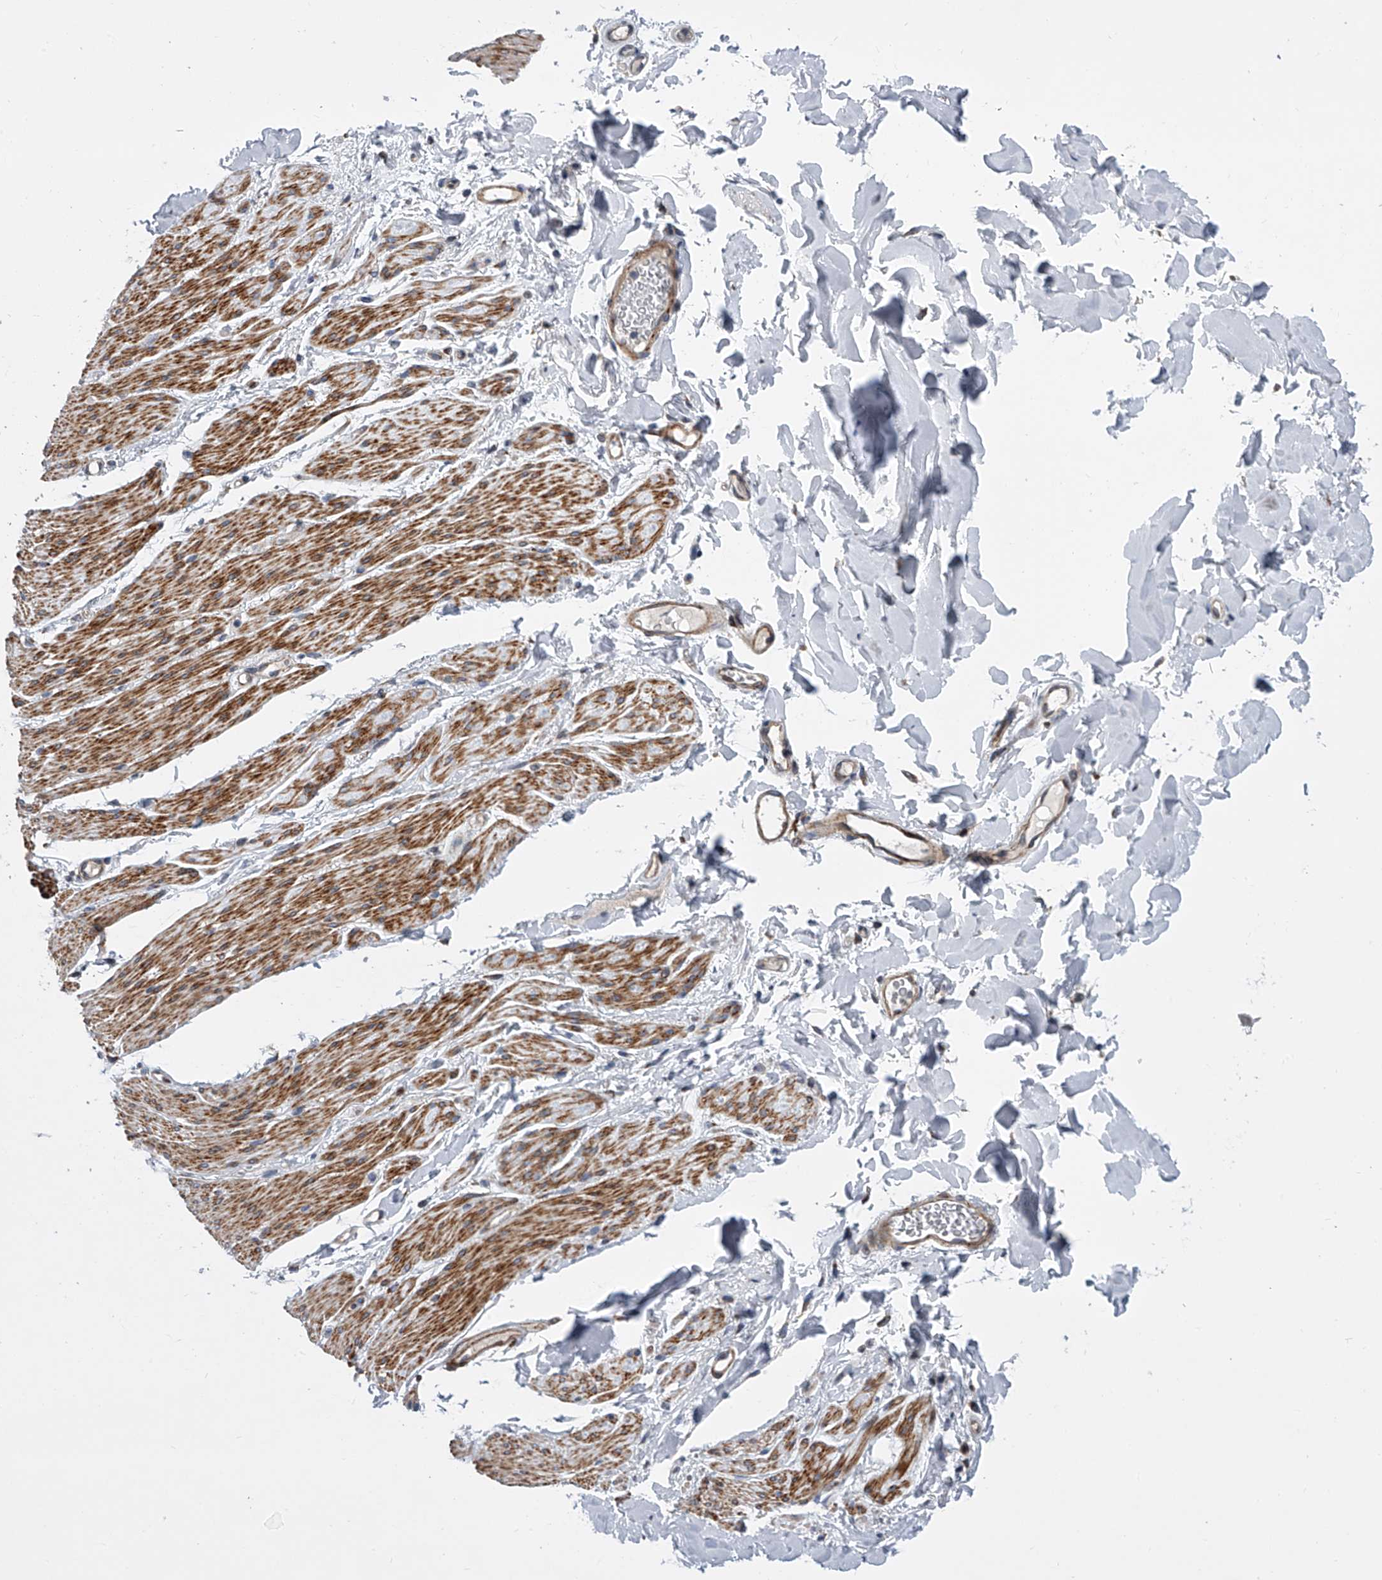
{"staining": {"intensity": "moderate", "quantity": ">75%", "location": "cytoplasmic/membranous"}, "tissue": "smooth muscle", "cell_type": "Smooth muscle cells", "image_type": "normal", "snomed": [{"axis": "morphology", "description": "Normal tissue, NOS"}, {"axis": "topography", "description": "Colon"}, {"axis": "topography", "description": "Peripheral nerve tissue"}], "caption": "IHC (DAB (3,3'-diaminobenzidine)) staining of unremarkable human smooth muscle exhibits moderate cytoplasmic/membranous protein staining in approximately >75% of smooth muscle cells.", "gene": "DLGAP2", "patient": {"sex": "female", "age": 61}}